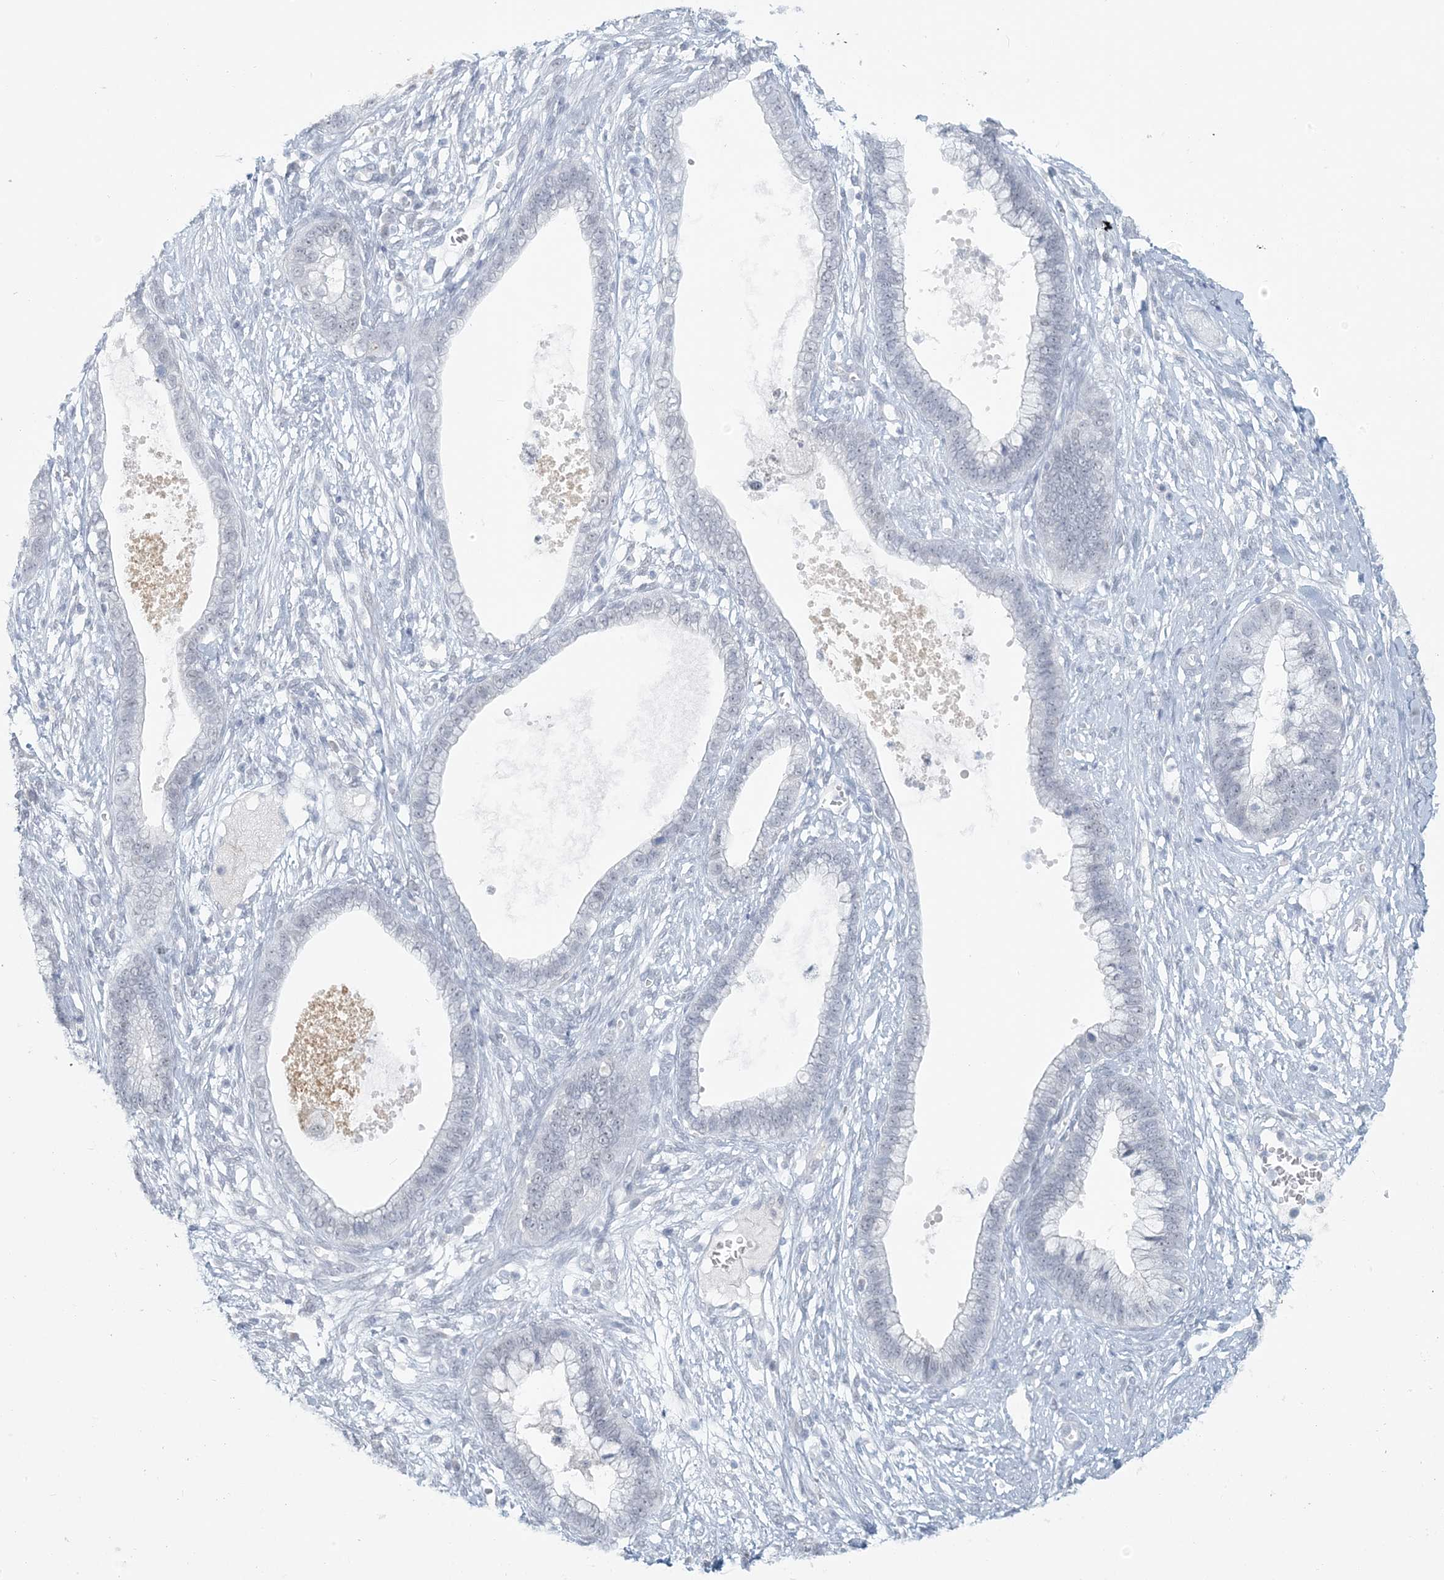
{"staining": {"intensity": "negative", "quantity": "none", "location": "none"}, "tissue": "cervical cancer", "cell_type": "Tumor cells", "image_type": "cancer", "snomed": [{"axis": "morphology", "description": "Adenocarcinoma, NOS"}, {"axis": "topography", "description": "Cervix"}], "caption": "Adenocarcinoma (cervical) stained for a protein using IHC reveals no expression tumor cells.", "gene": "SCML1", "patient": {"sex": "female", "age": 44}}